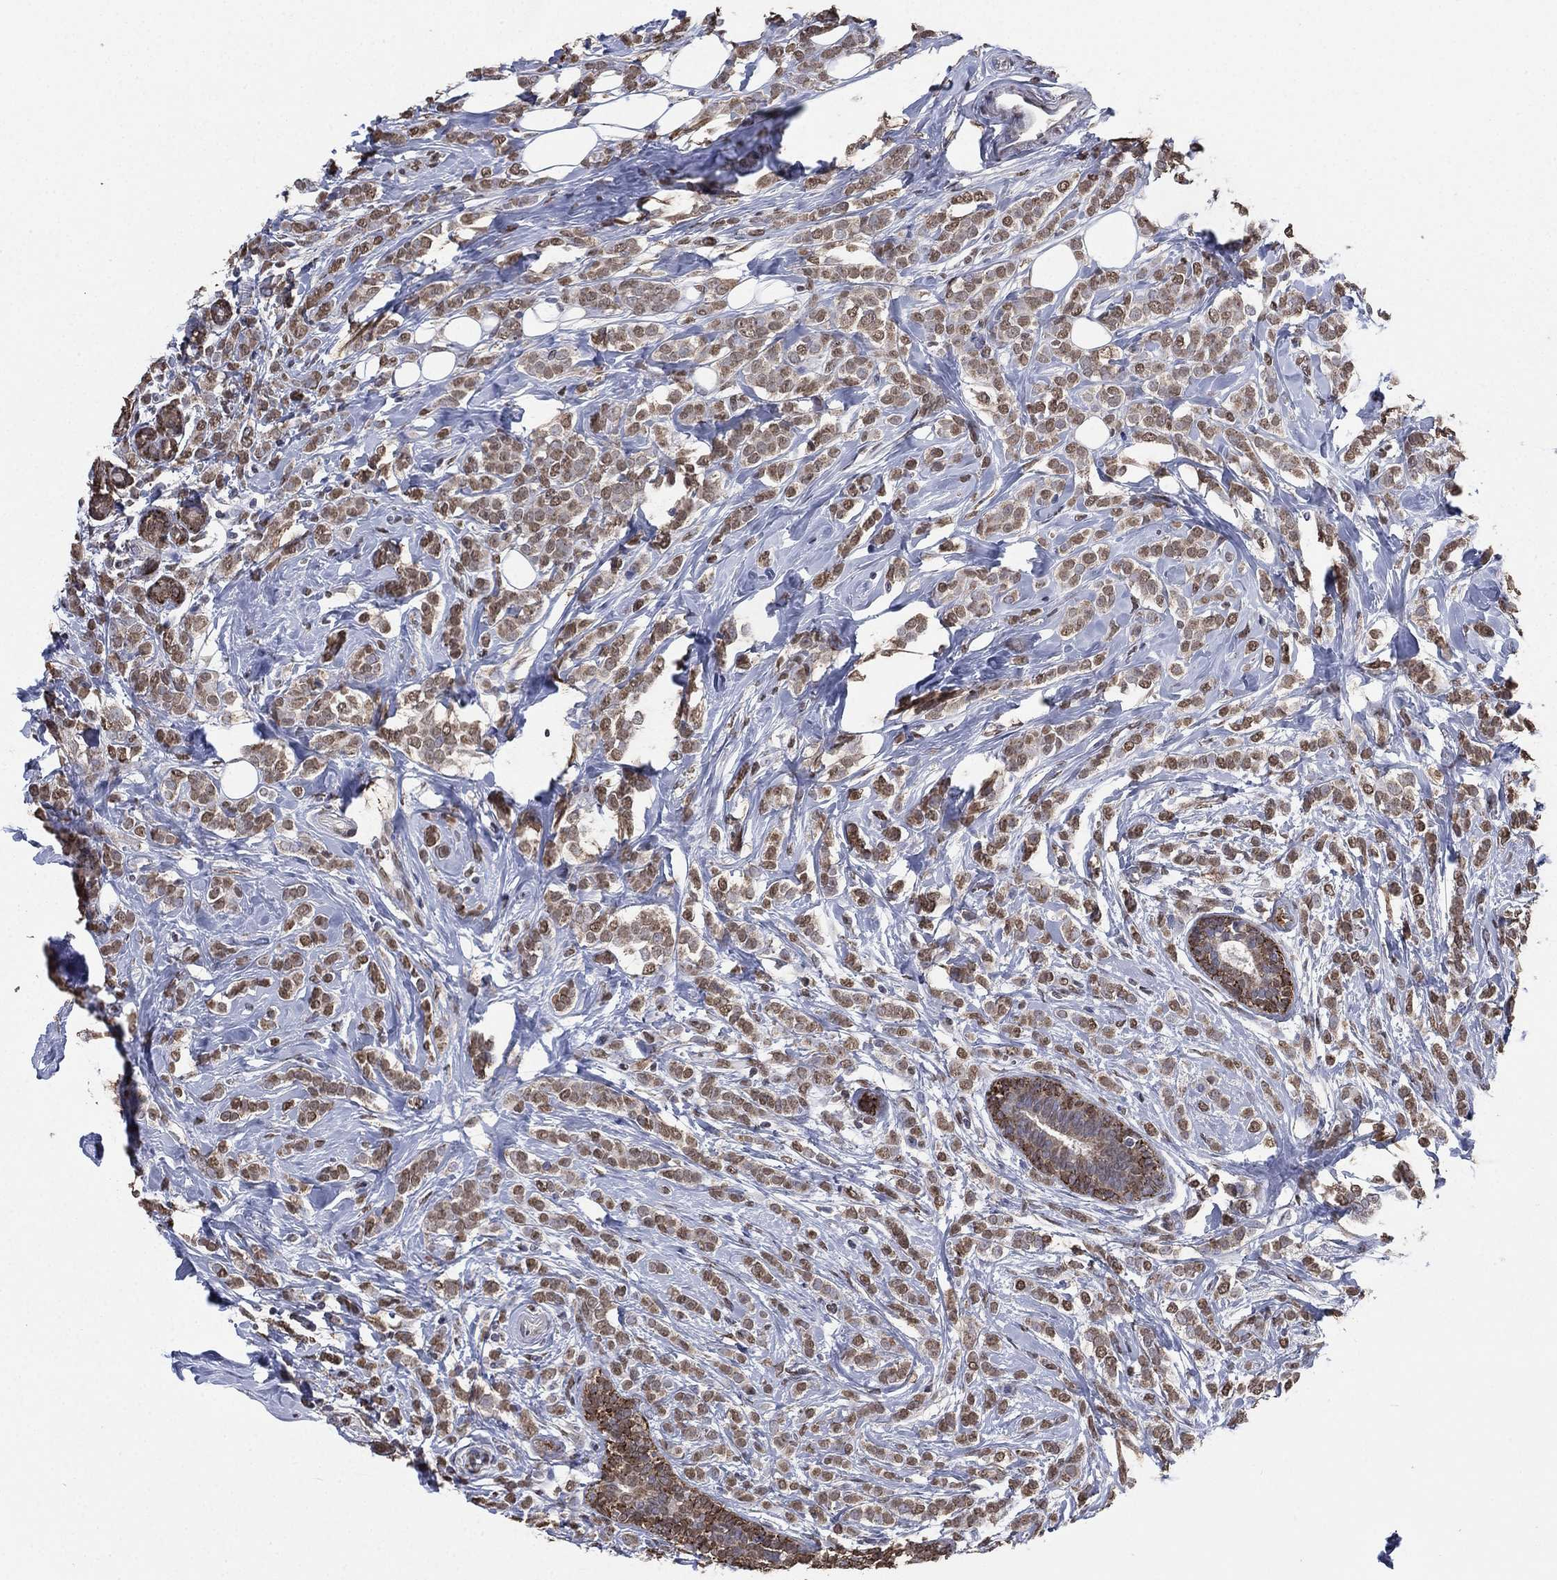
{"staining": {"intensity": "moderate", "quantity": ">75%", "location": "nuclear"}, "tissue": "breast cancer", "cell_type": "Tumor cells", "image_type": "cancer", "snomed": [{"axis": "morphology", "description": "Lobular carcinoma"}, {"axis": "topography", "description": "Breast"}], "caption": "A brown stain highlights moderate nuclear staining of a protein in human breast cancer (lobular carcinoma) tumor cells.", "gene": "ALDH7A1", "patient": {"sex": "female", "age": 49}}